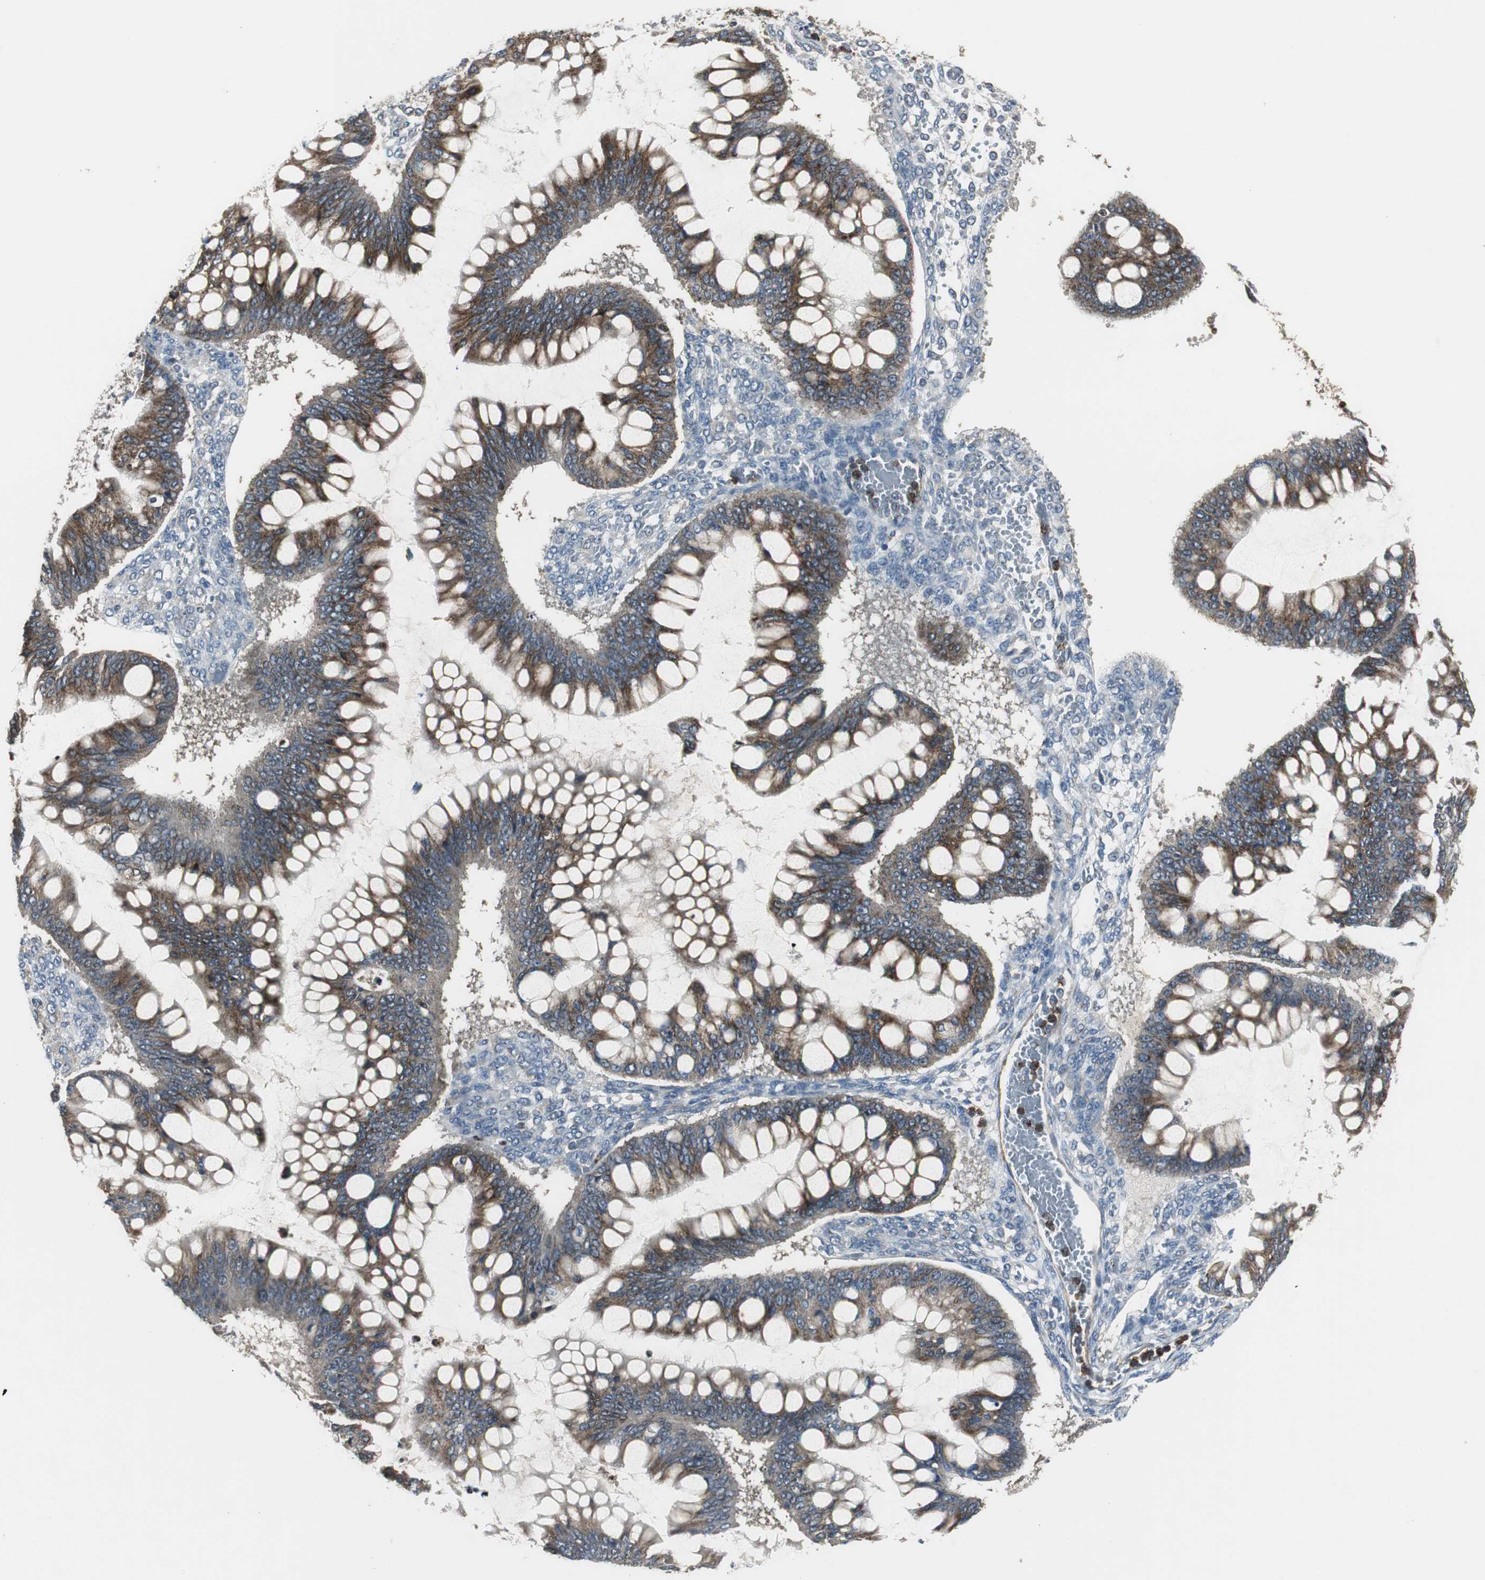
{"staining": {"intensity": "strong", "quantity": ">75%", "location": "cytoplasmic/membranous"}, "tissue": "ovarian cancer", "cell_type": "Tumor cells", "image_type": "cancer", "snomed": [{"axis": "morphology", "description": "Cystadenocarcinoma, mucinous, NOS"}, {"axis": "topography", "description": "Ovary"}], "caption": "The immunohistochemical stain highlights strong cytoplasmic/membranous positivity in tumor cells of ovarian mucinous cystadenocarcinoma tissue. (Brightfield microscopy of DAB IHC at high magnification).", "gene": "JTB", "patient": {"sex": "female", "age": 73}}